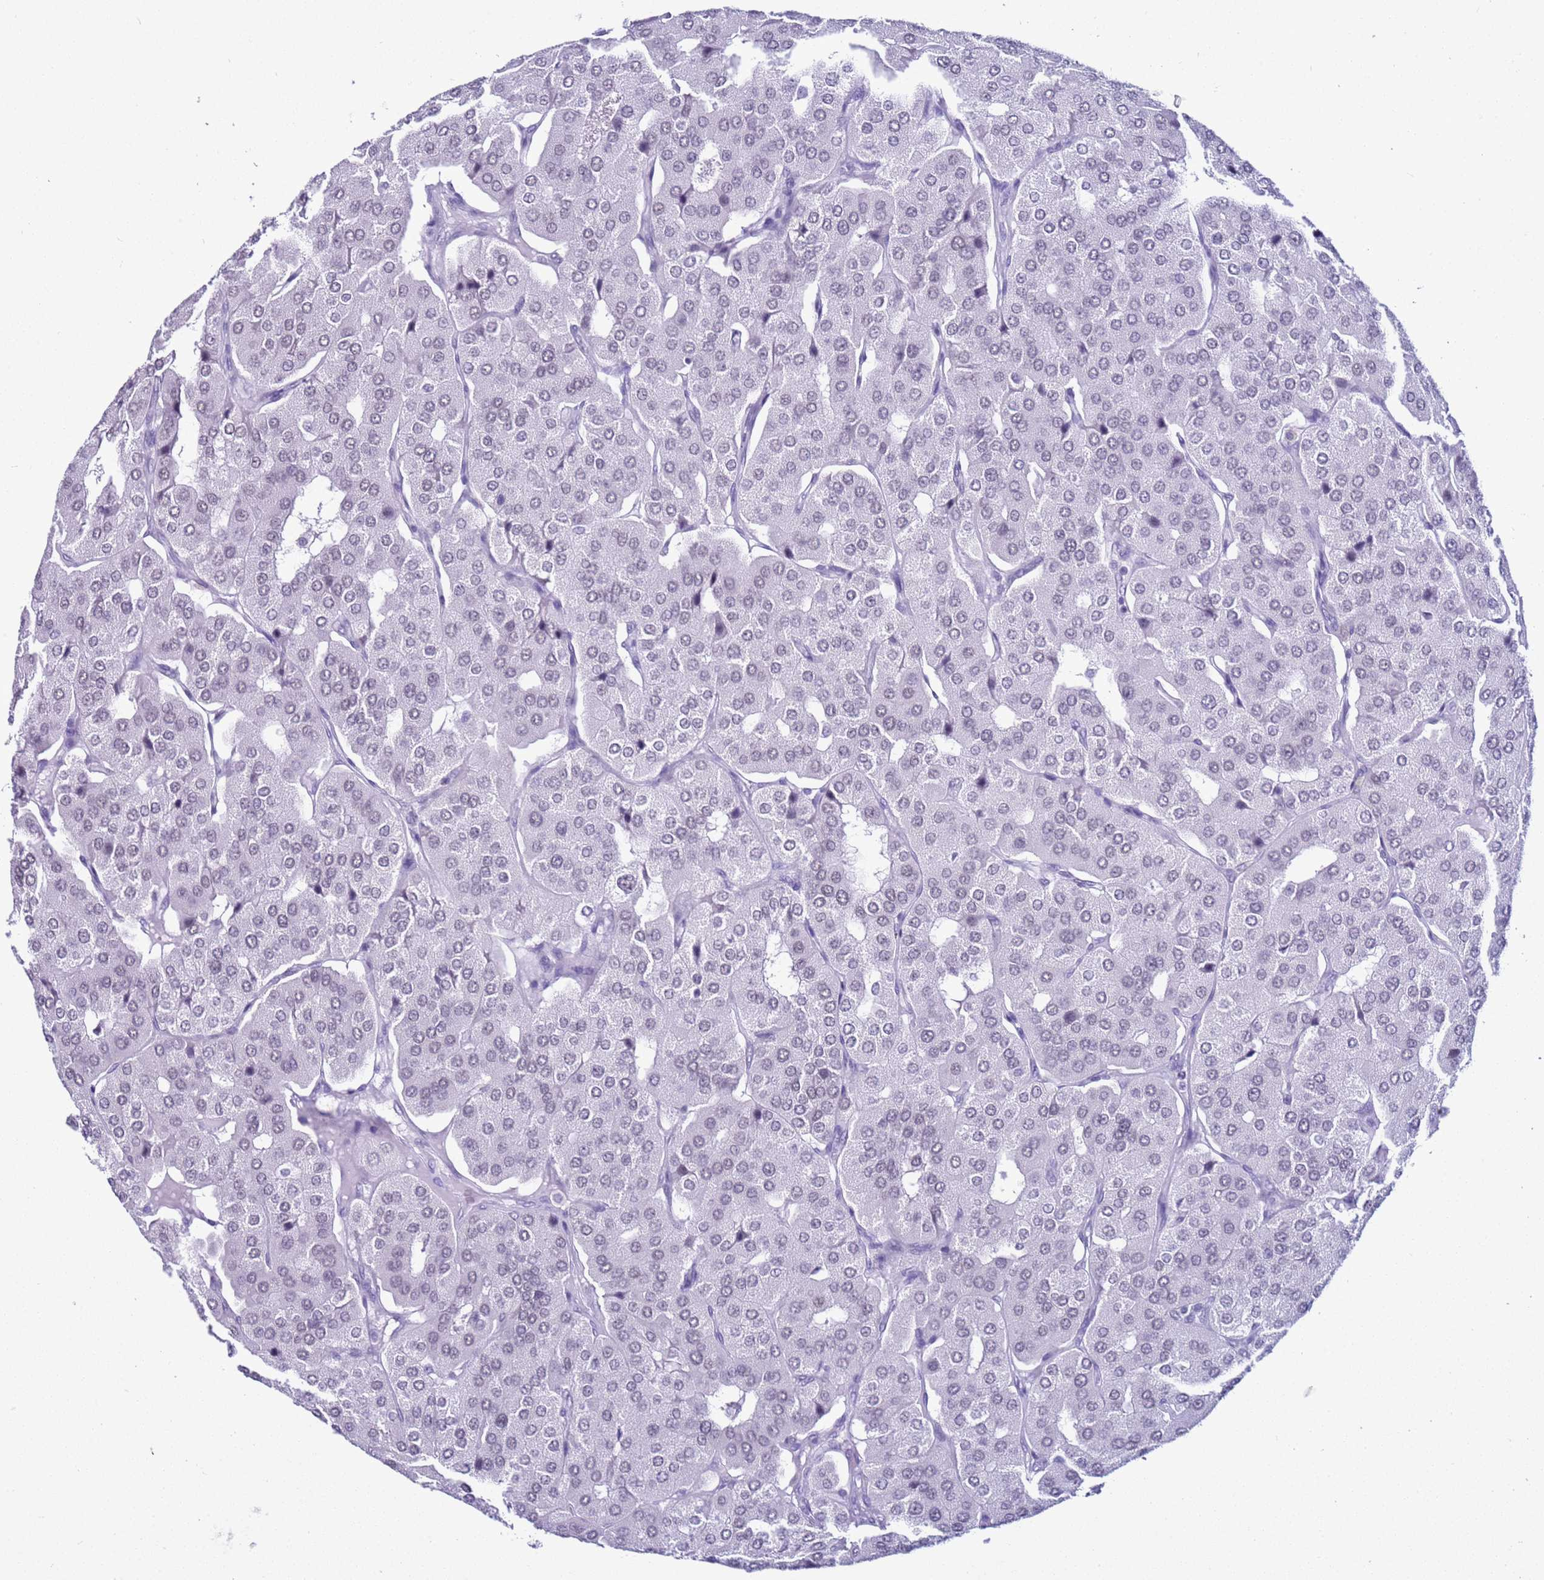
{"staining": {"intensity": "negative", "quantity": "none", "location": "none"}, "tissue": "parathyroid gland", "cell_type": "Glandular cells", "image_type": "normal", "snomed": [{"axis": "morphology", "description": "Normal tissue, NOS"}, {"axis": "morphology", "description": "Adenoma, NOS"}, {"axis": "topography", "description": "Parathyroid gland"}], "caption": "Immunohistochemical staining of normal parathyroid gland demonstrates no significant positivity in glandular cells. (DAB (3,3'-diaminobenzidine) immunohistochemistry (IHC) visualized using brightfield microscopy, high magnification).", "gene": "DHX15", "patient": {"sex": "female", "age": 86}}